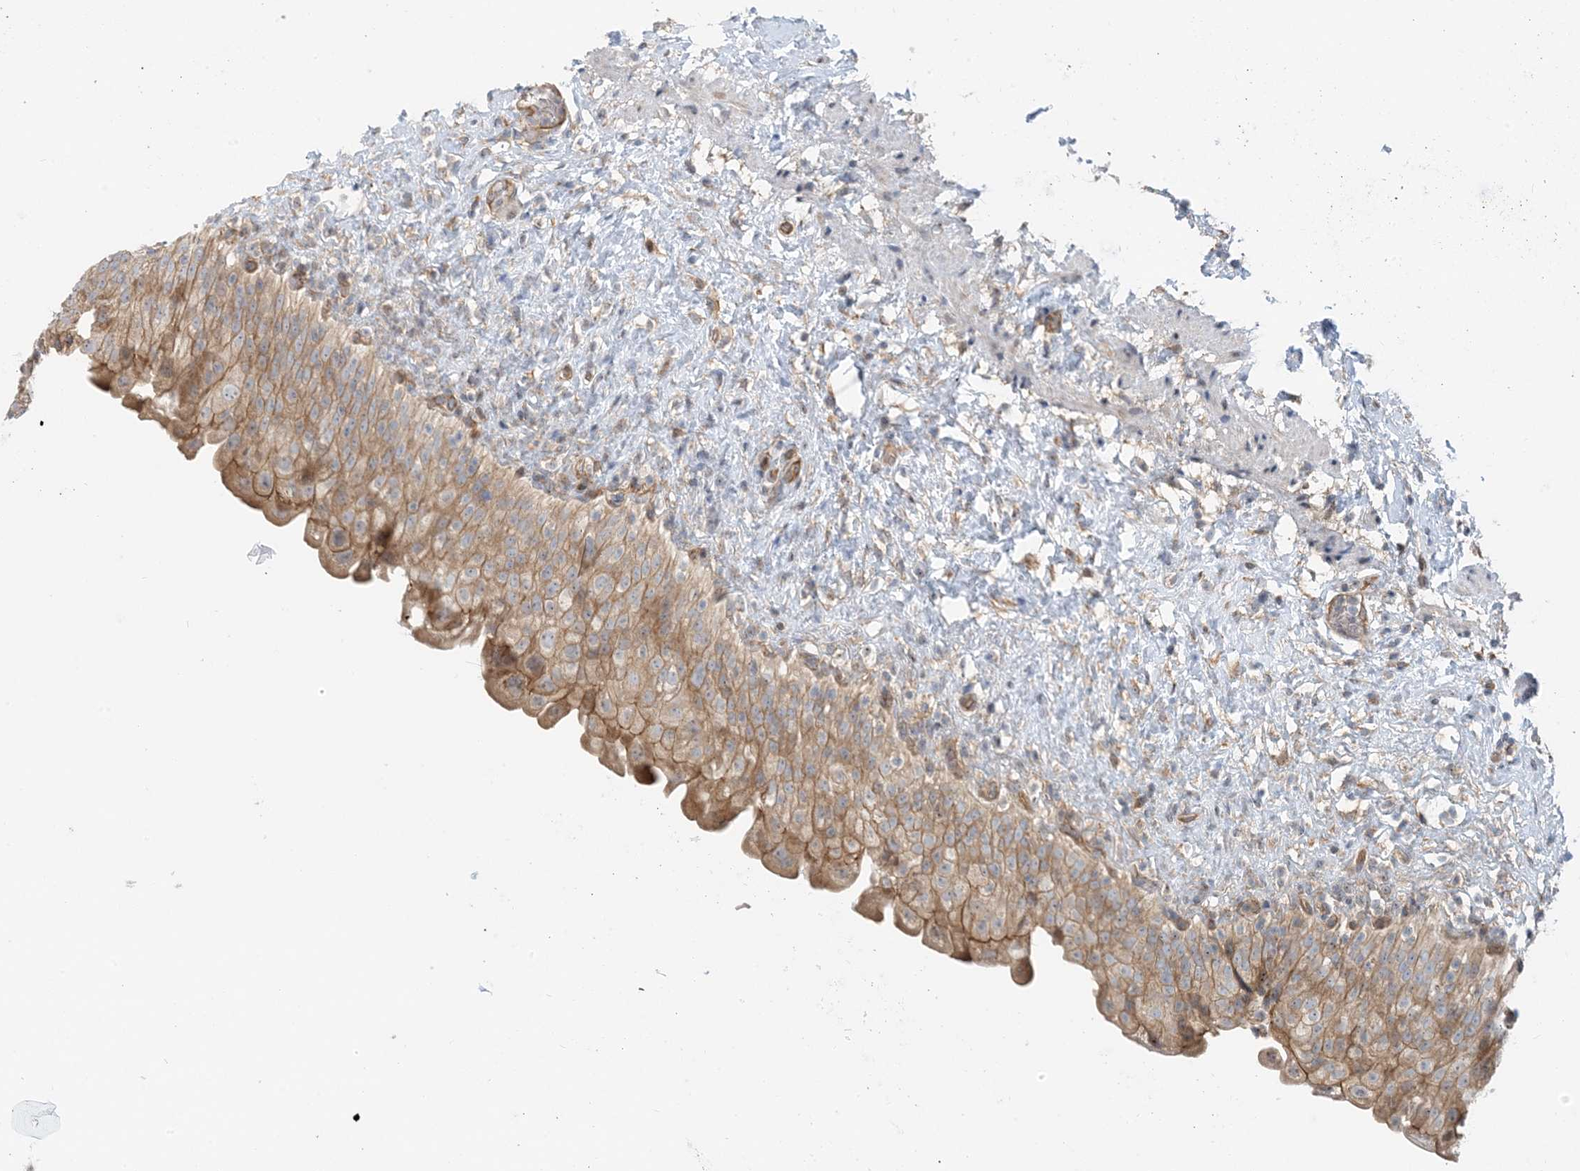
{"staining": {"intensity": "moderate", "quantity": ">75%", "location": "cytoplasmic/membranous"}, "tissue": "urinary bladder", "cell_type": "Urothelial cells", "image_type": "normal", "snomed": [{"axis": "morphology", "description": "Normal tissue, NOS"}, {"axis": "topography", "description": "Urinary bladder"}], "caption": "Immunohistochemistry (IHC) (DAB) staining of unremarkable human urinary bladder shows moderate cytoplasmic/membranous protein positivity in about >75% of urothelial cells.", "gene": "MYL5", "patient": {"sex": "female", "age": 27}}